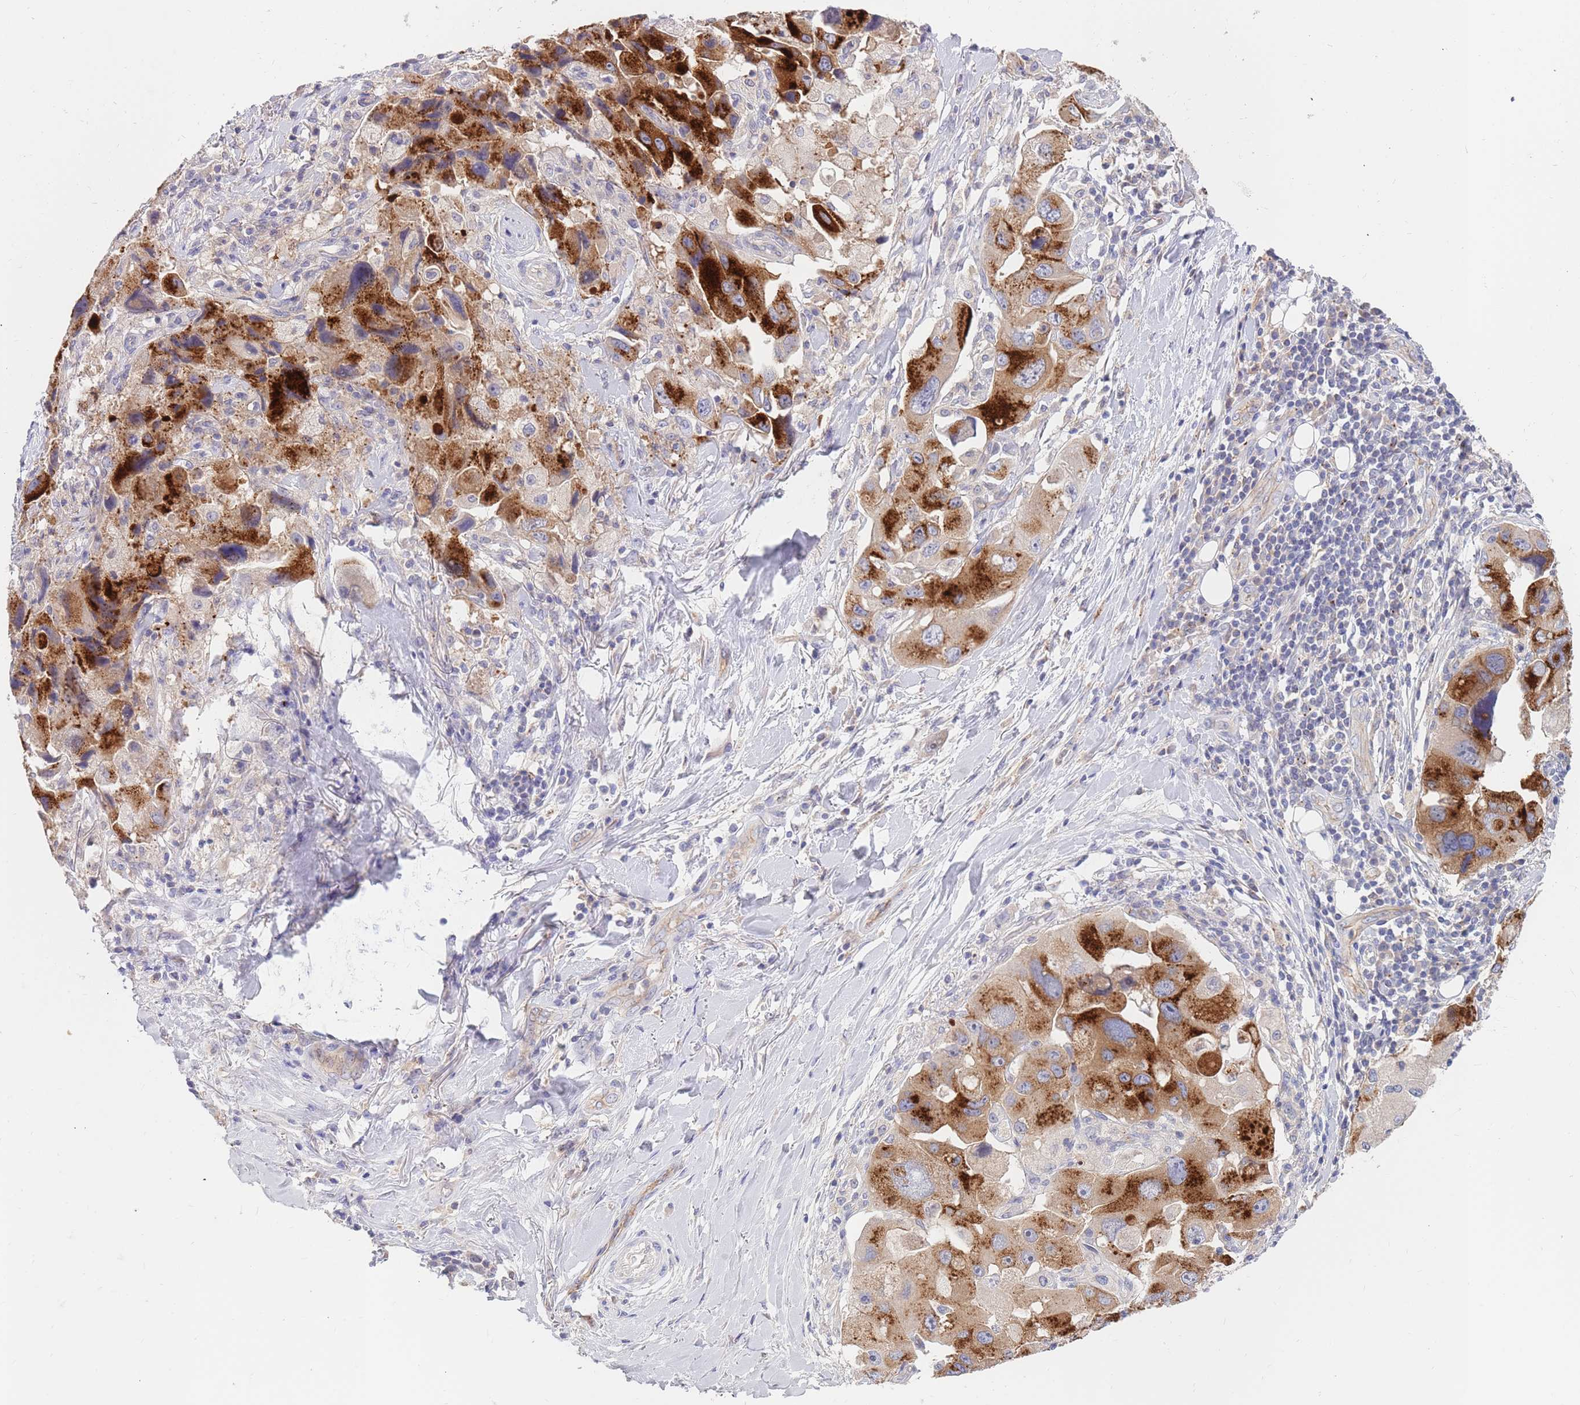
{"staining": {"intensity": "strong", "quantity": ">75%", "location": "cytoplasmic/membranous"}, "tissue": "lung cancer", "cell_type": "Tumor cells", "image_type": "cancer", "snomed": [{"axis": "morphology", "description": "Adenocarcinoma, NOS"}, {"axis": "topography", "description": "Lung"}], "caption": "Immunohistochemistry of human lung adenocarcinoma exhibits high levels of strong cytoplasmic/membranous expression in approximately >75% of tumor cells. The staining was performed using DAB (3,3'-diaminobenzidine), with brown indicating positive protein expression. Nuclei are stained blue with hematoxylin.", "gene": "BORCS5", "patient": {"sex": "female", "age": 54}}